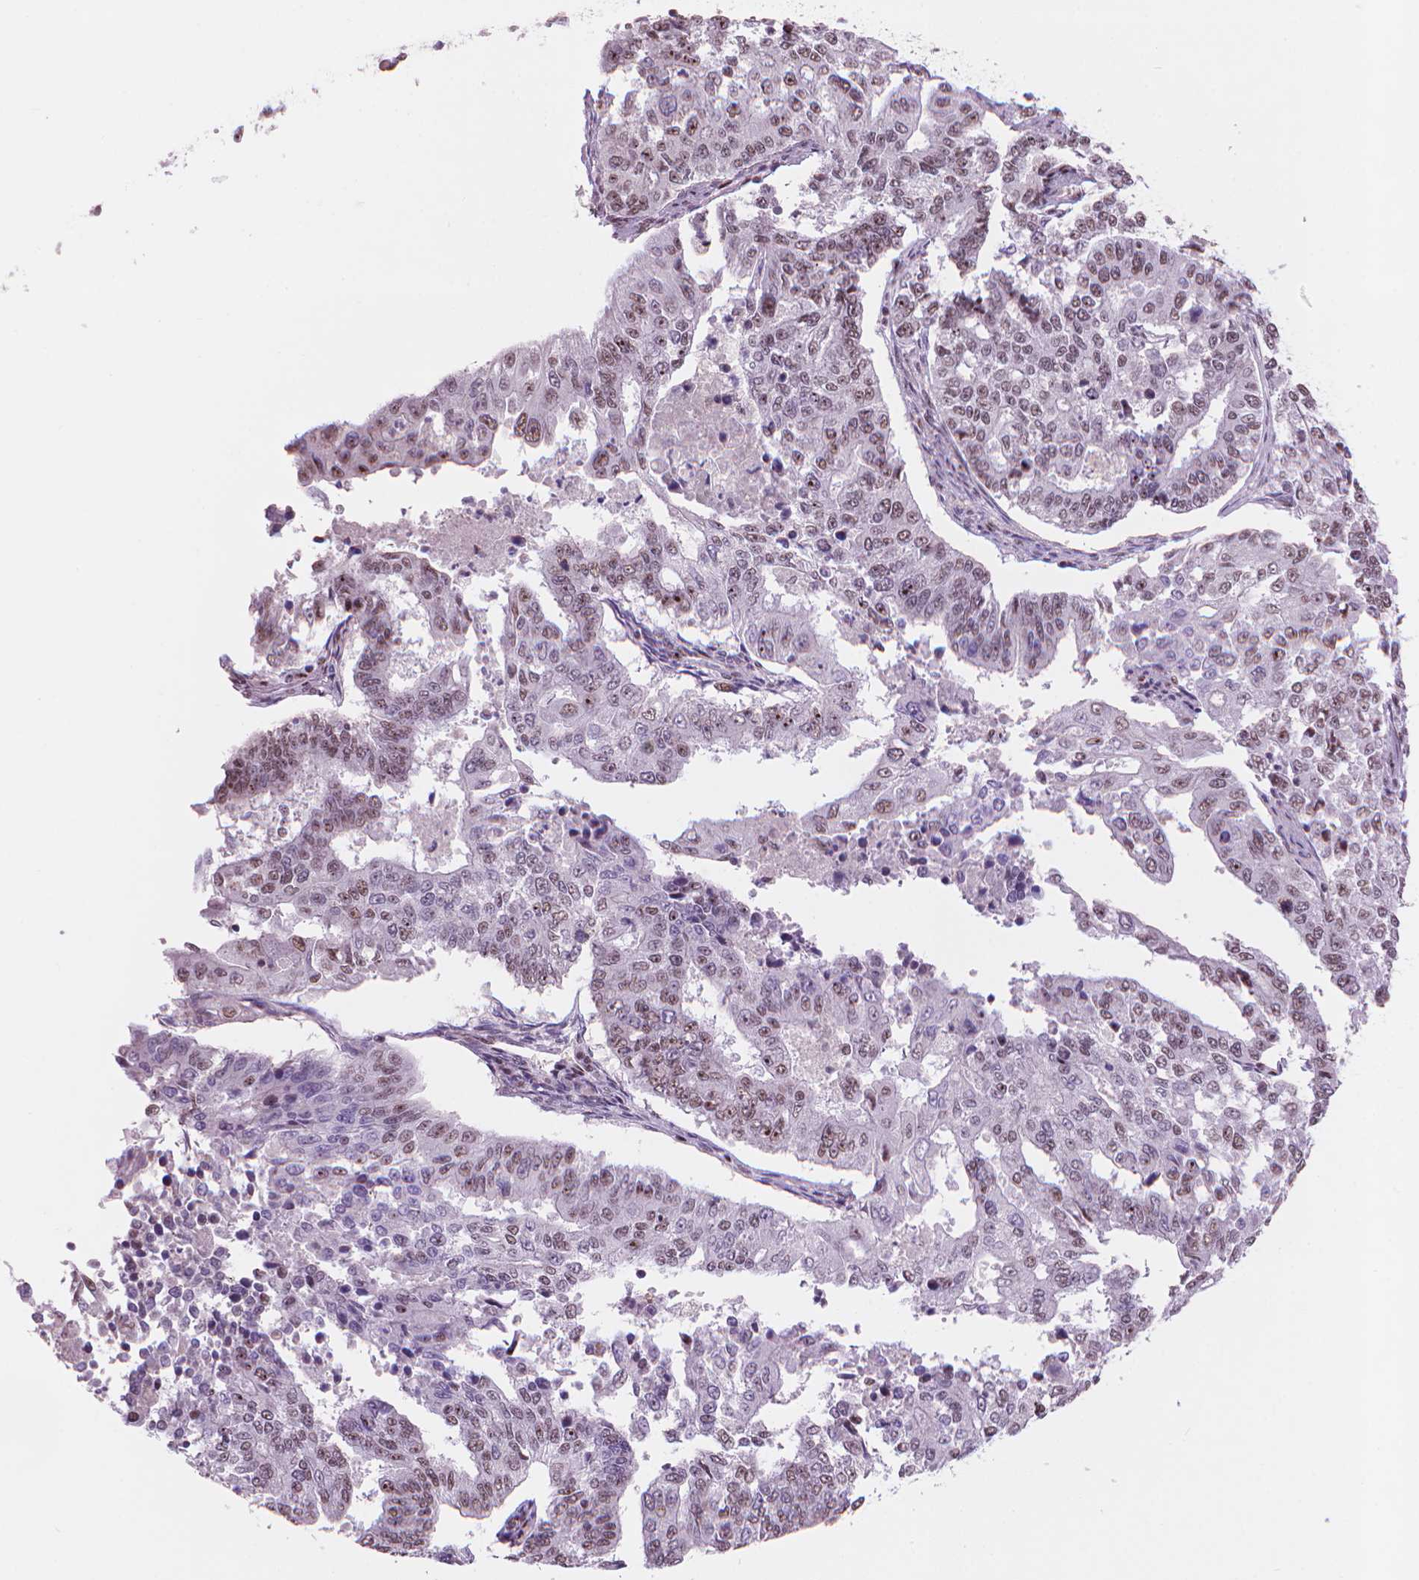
{"staining": {"intensity": "weak", "quantity": "25%-75%", "location": "nuclear"}, "tissue": "endometrial cancer", "cell_type": "Tumor cells", "image_type": "cancer", "snomed": [{"axis": "morphology", "description": "Adenocarcinoma, NOS"}, {"axis": "topography", "description": "Uterus"}], "caption": "Human endometrial cancer stained with a brown dye displays weak nuclear positive positivity in approximately 25%-75% of tumor cells.", "gene": "HES7", "patient": {"sex": "female", "age": 59}}